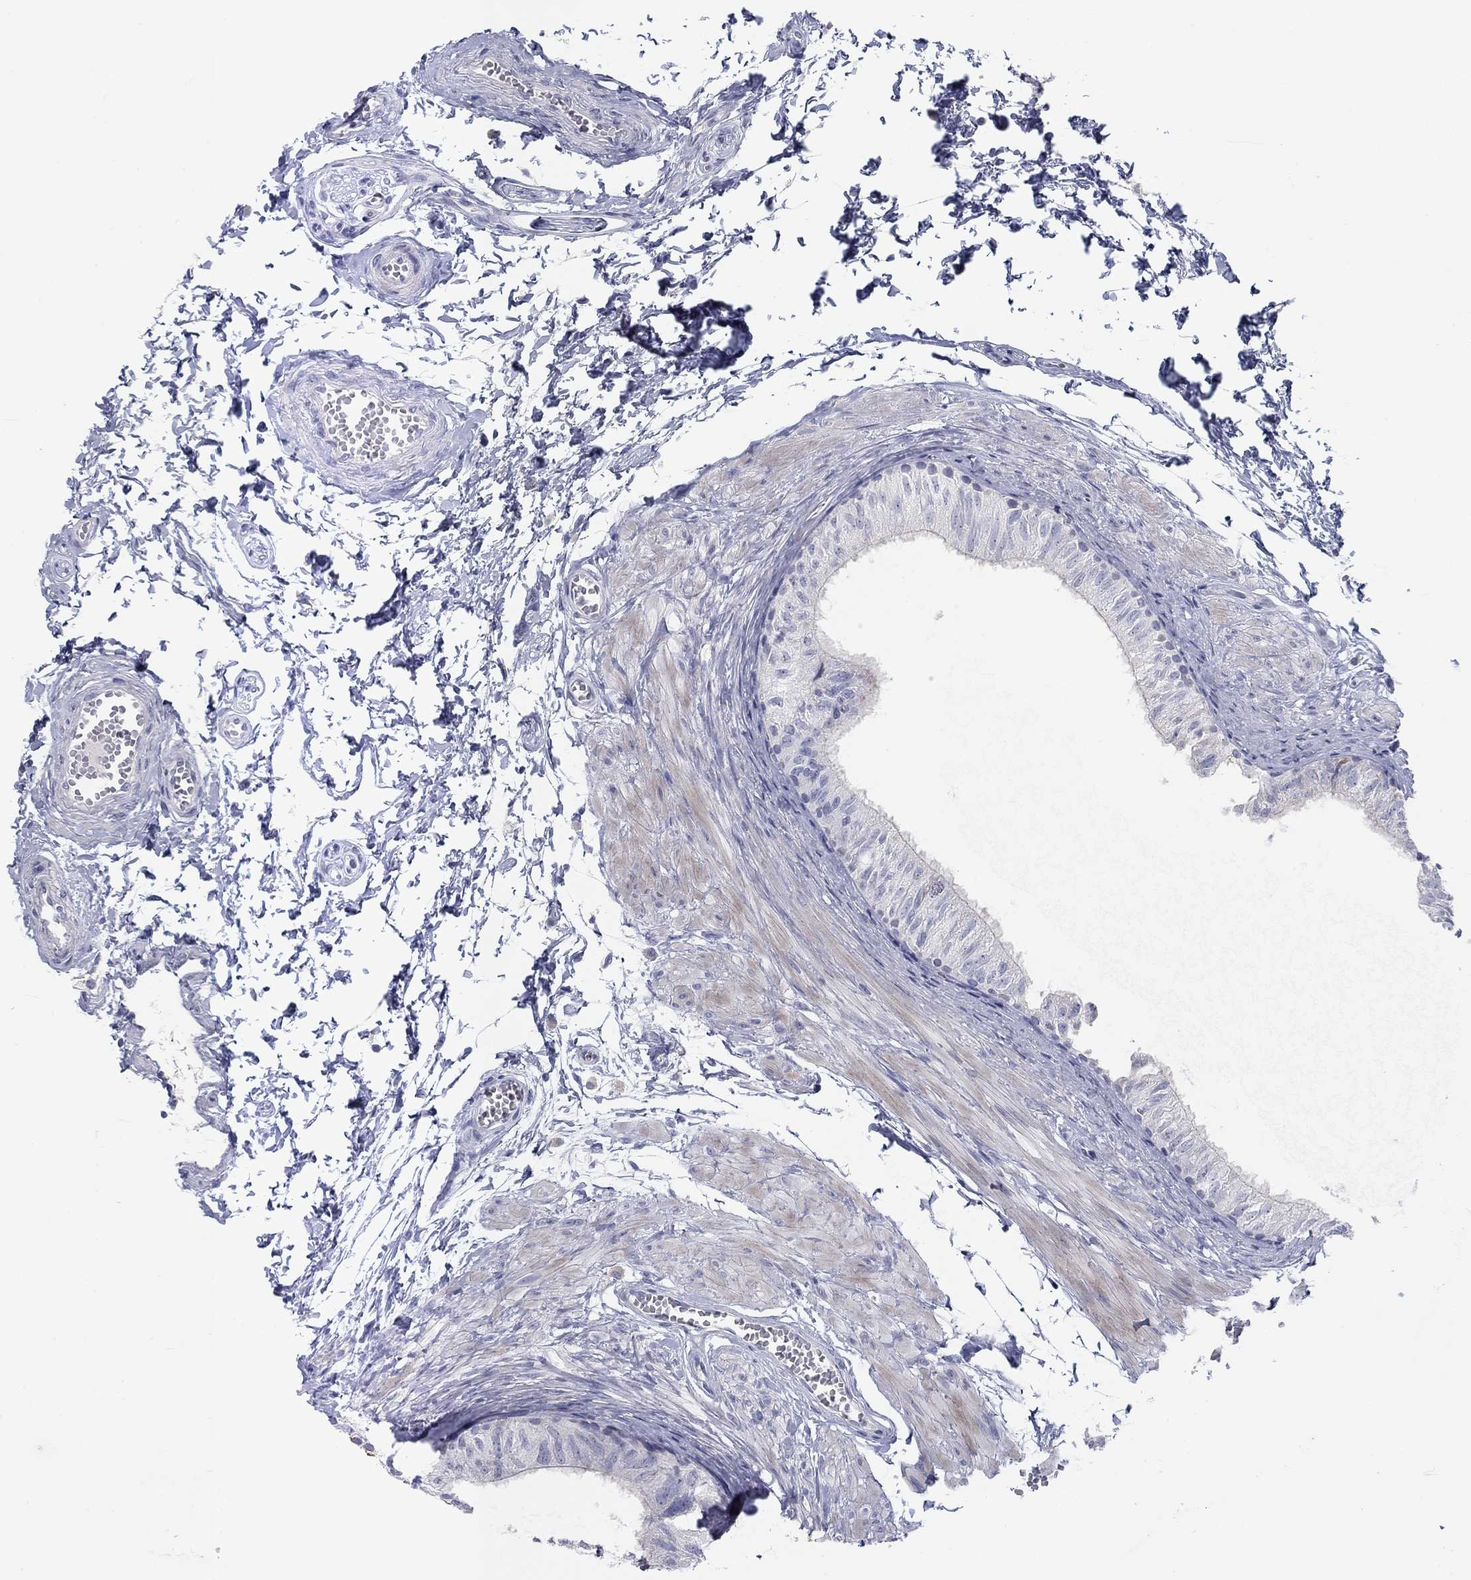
{"staining": {"intensity": "negative", "quantity": "none", "location": "none"}, "tissue": "epididymis", "cell_type": "Glandular cells", "image_type": "normal", "snomed": [{"axis": "morphology", "description": "Normal tissue, NOS"}, {"axis": "topography", "description": "Epididymis"}], "caption": "The IHC micrograph has no significant expression in glandular cells of epididymis.", "gene": "CALB1", "patient": {"sex": "male", "age": 22}}